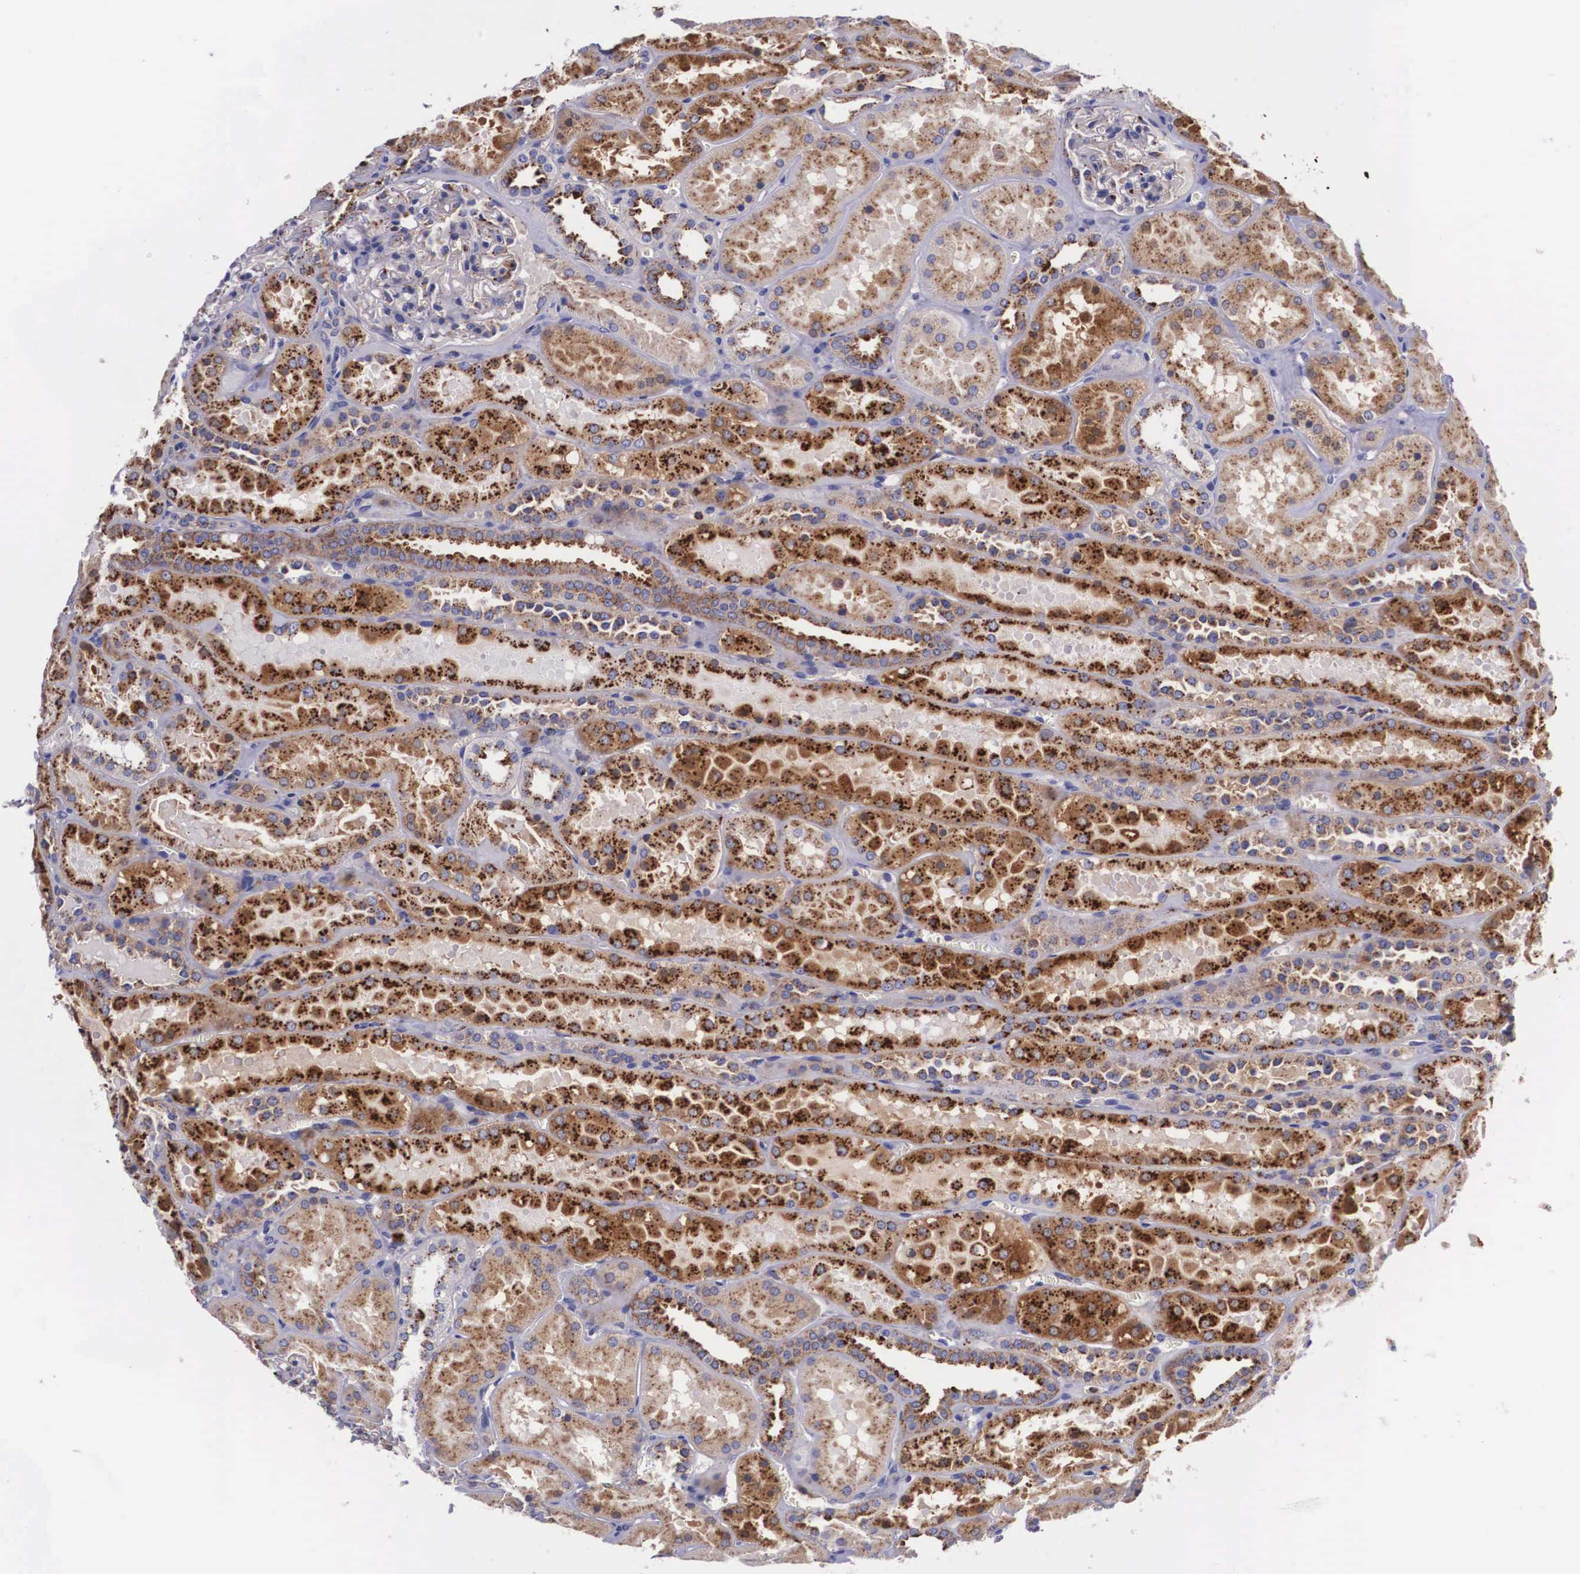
{"staining": {"intensity": "weak", "quantity": "<25%", "location": "cytoplasmic/membranous"}, "tissue": "kidney", "cell_type": "Cells in glomeruli", "image_type": "normal", "snomed": [{"axis": "morphology", "description": "Normal tissue, NOS"}, {"axis": "topography", "description": "Kidney"}], "caption": "This is a micrograph of IHC staining of normal kidney, which shows no expression in cells in glomeruli.", "gene": "NAGA", "patient": {"sex": "female", "age": 52}}